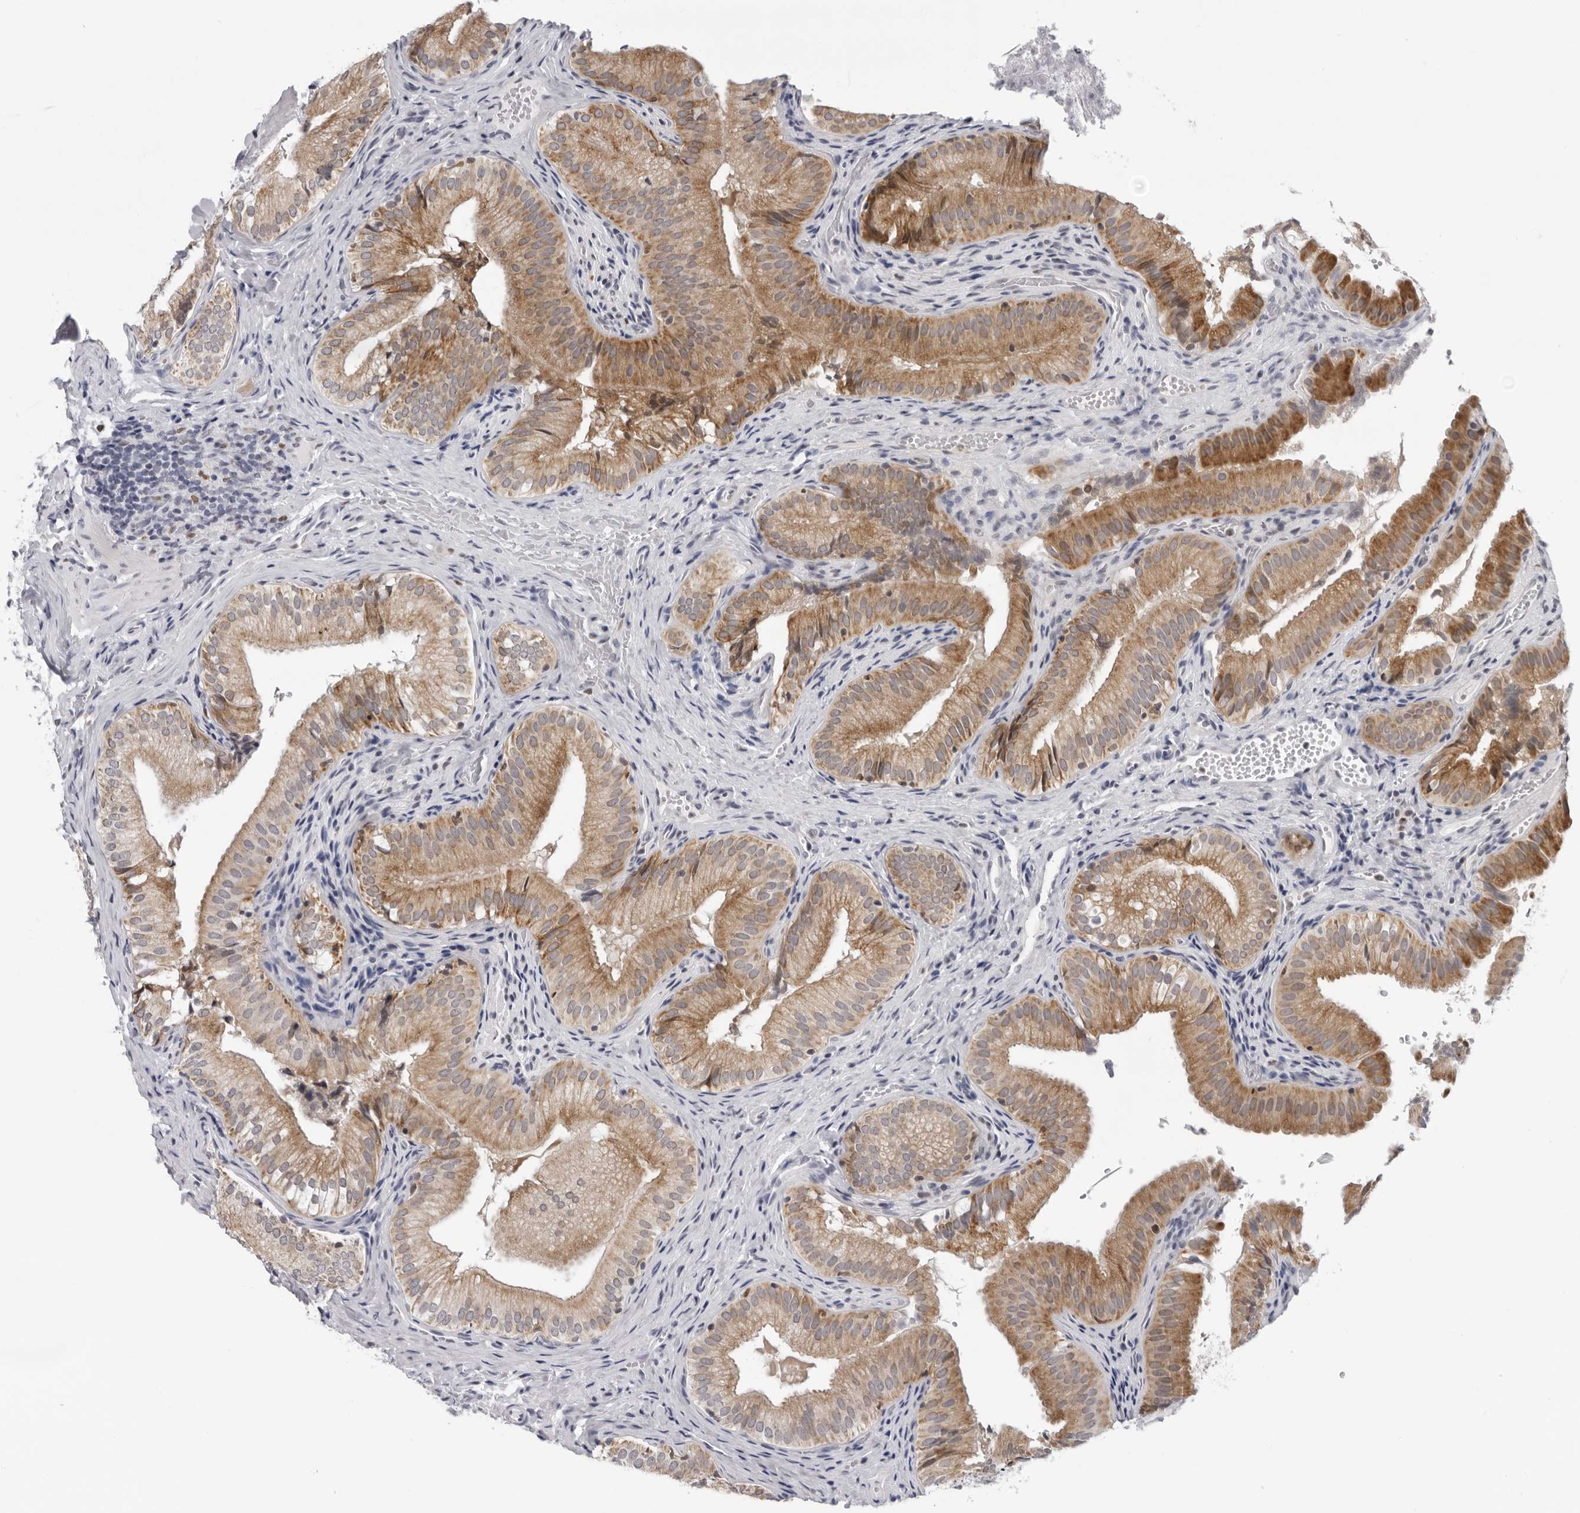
{"staining": {"intensity": "moderate", "quantity": ">75%", "location": "cytoplasmic/membranous"}, "tissue": "gallbladder", "cell_type": "Glandular cells", "image_type": "normal", "snomed": [{"axis": "morphology", "description": "Normal tissue, NOS"}, {"axis": "topography", "description": "Gallbladder"}], "caption": "Normal gallbladder demonstrates moderate cytoplasmic/membranous positivity in about >75% of glandular cells, visualized by immunohistochemistry. The protein of interest is shown in brown color, while the nuclei are stained blue.", "gene": "CPT2", "patient": {"sex": "female", "age": 30}}